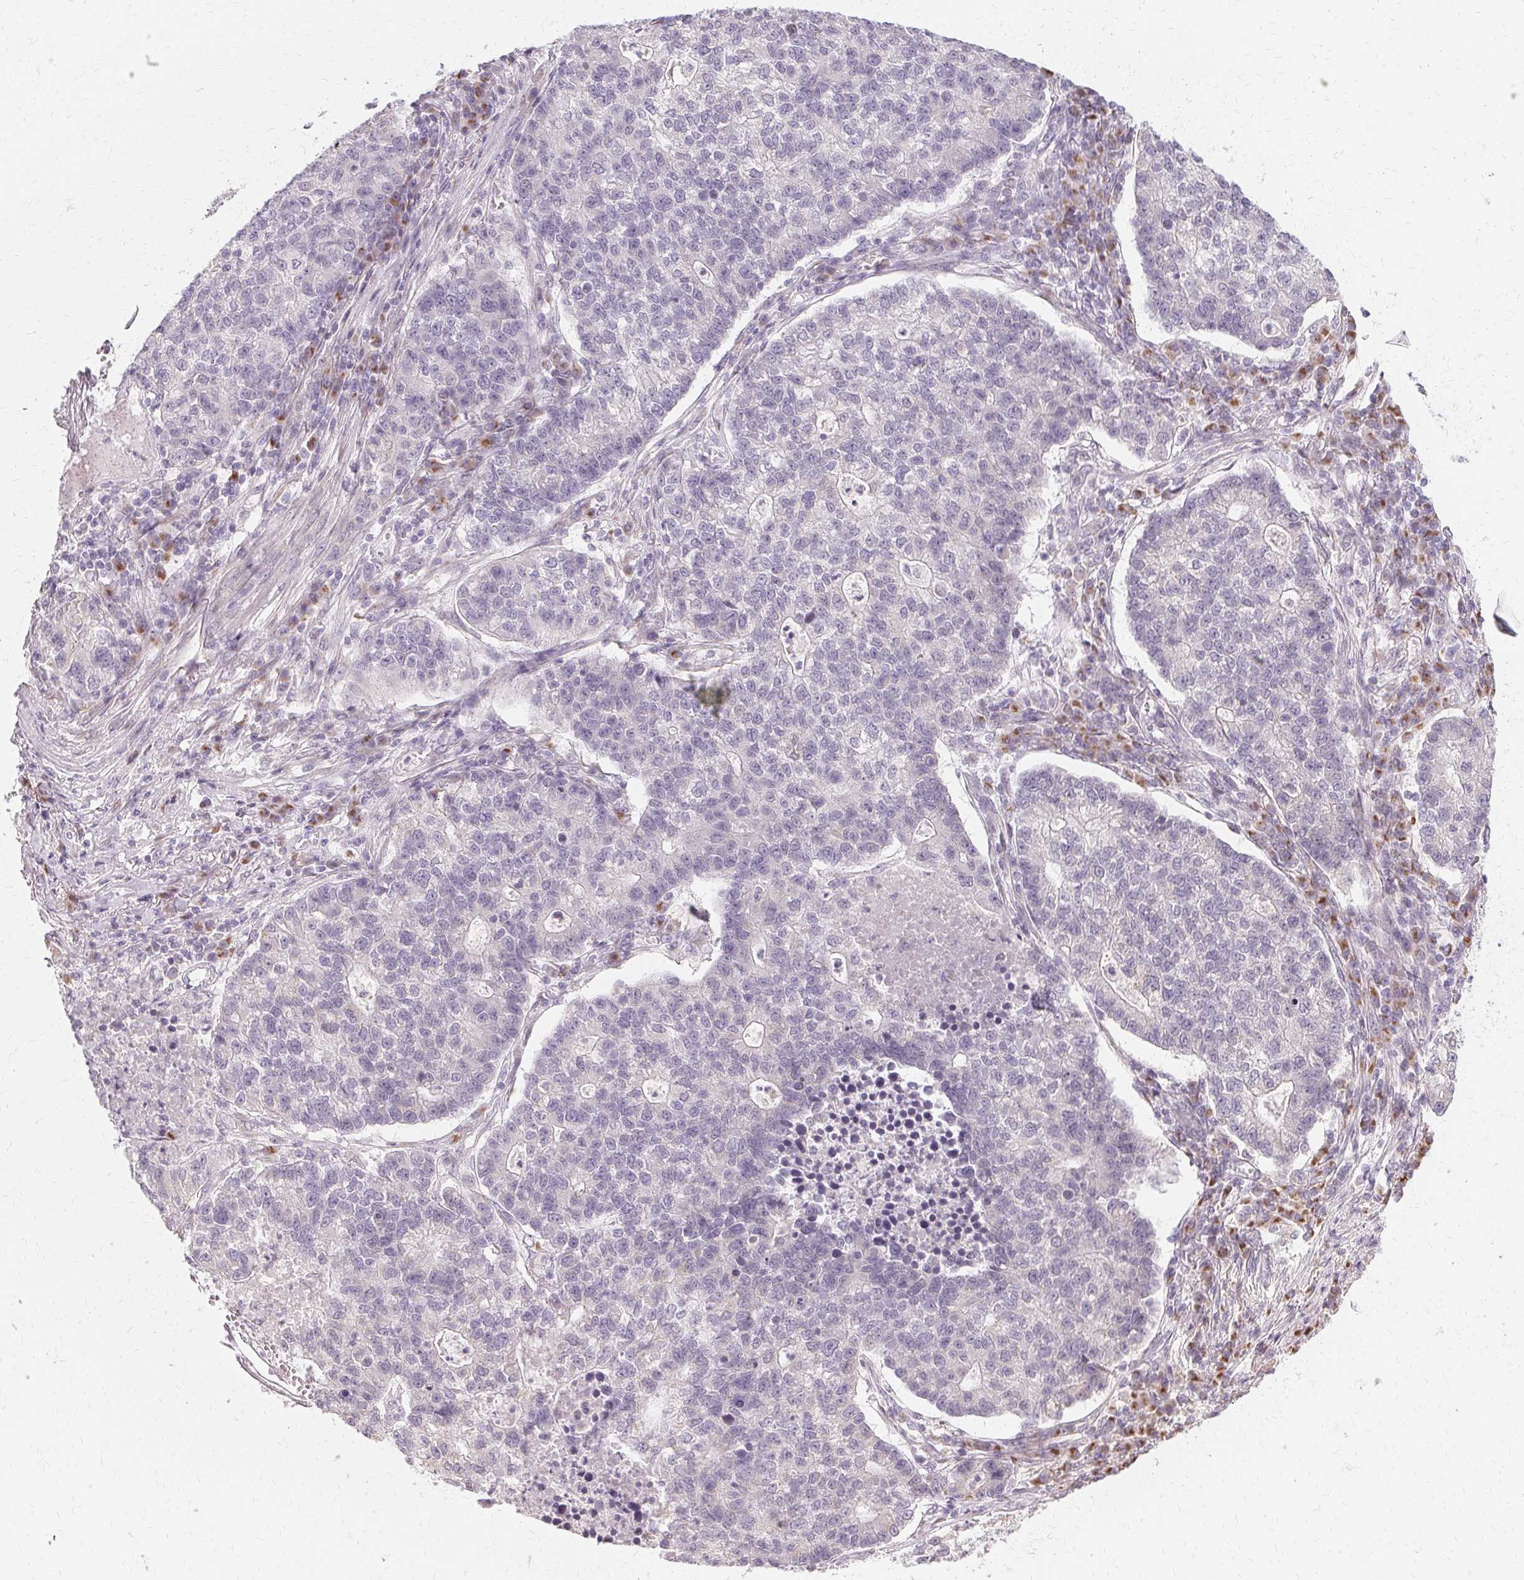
{"staining": {"intensity": "negative", "quantity": "none", "location": "none"}, "tissue": "lung cancer", "cell_type": "Tumor cells", "image_type": "cancer", "snomed": [{"axis": "morphology", "description": "Adenocarcinoma, NOS"}, {"axis": "topography", "description": "Lung"}], "caption": "High magnification brightfield microscopy of lung cancer stained with DAB (3,3'-diaminobenzidine) (brown) and counterstained with hematoxylin (blue): tumor cells show no significant expression.", "gene": "FCRL3", "patient": {"sex": "male", "age": 57}}